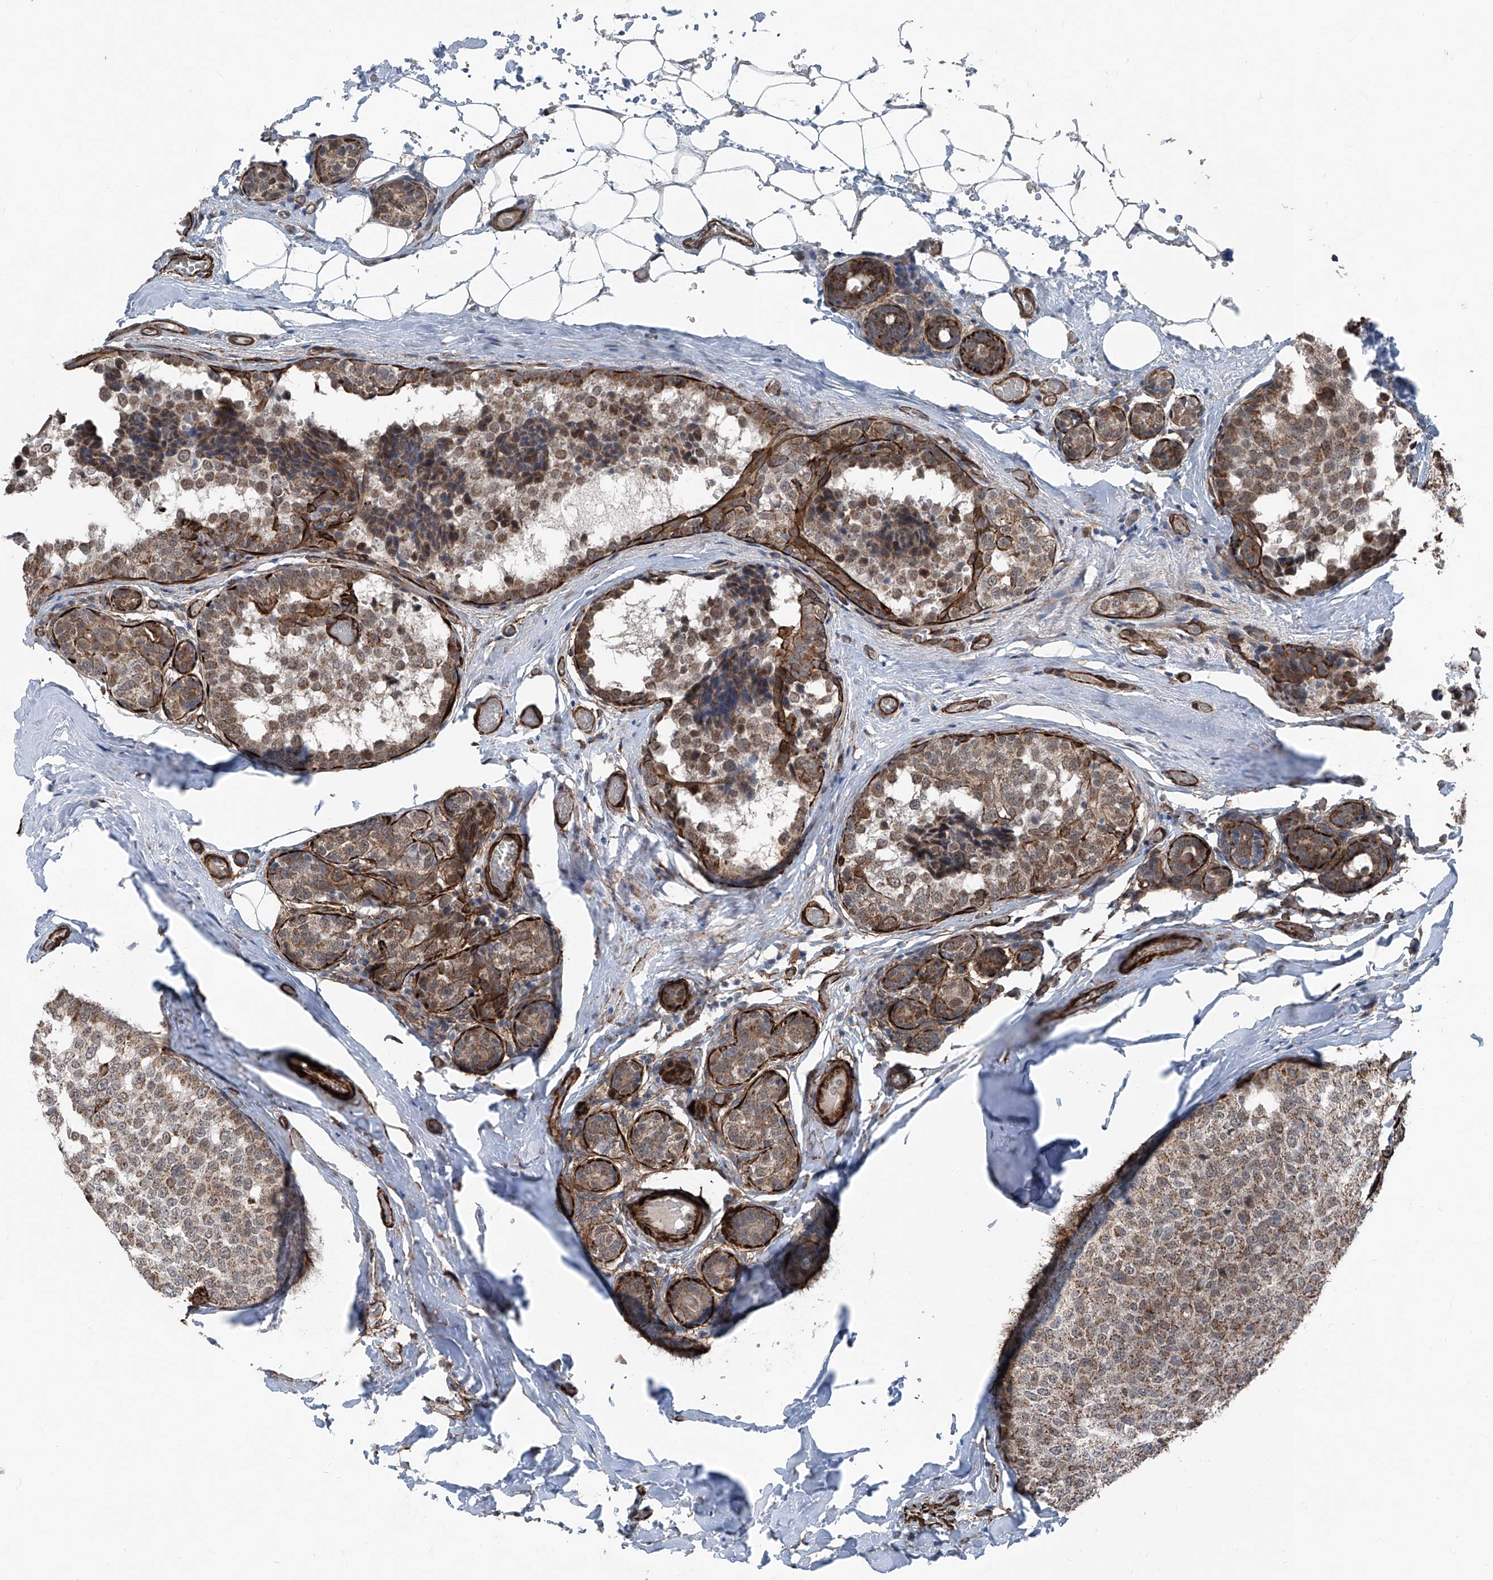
{"staining": {"intensity": "moderate", "quantity": ">75%", "location": "cytoplasmic/membranous"}, "tissue": "breast cancer", "cell_type": "Tumor cells", "image_type": "cancer", "snomed": [{"axis": "morphology", "description": "Normal tissue, NOS"}, {"axis": "morphology", "description": "Duct carcinoma"}, {"axis": "topography", "description": "Breast"}], "caption": "Invasive ductal carcinoma (breast) stained with a brown dye reveals moderate cytoplasmic/membranous positive staining in approximately >75% of tumor cells.", "gene": "COA7", "patient": {"sex": "female", "age": 43}}